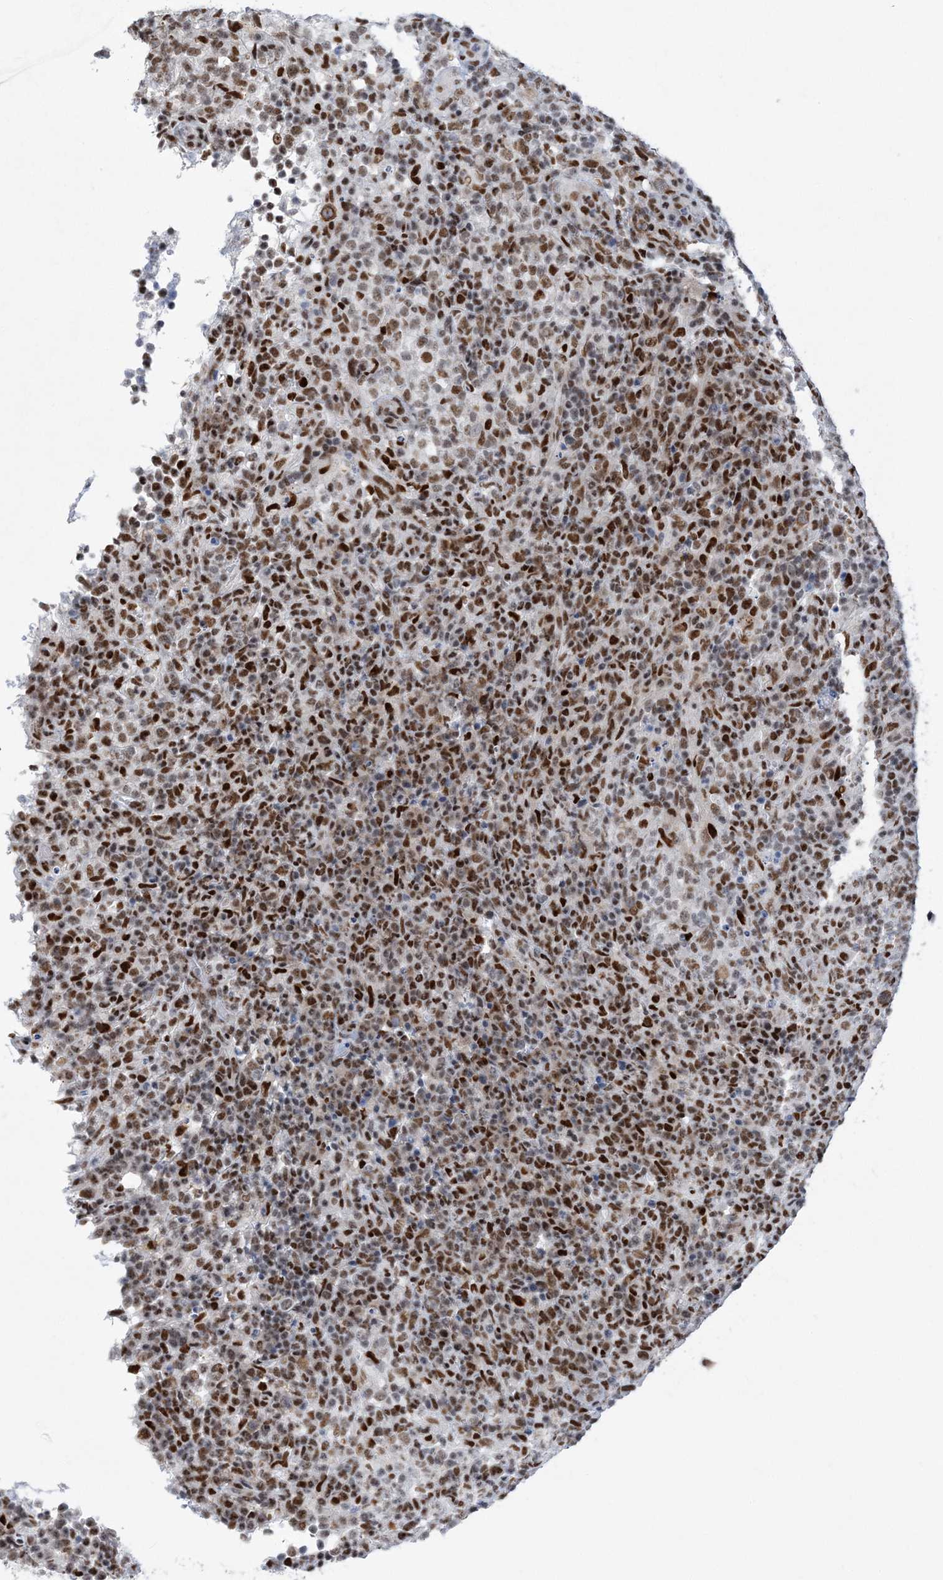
{"staining": {"intensity": "moderate", "quantity": ">75%", "location": "nuclear"}, "tissue": "lymphoma", "cell_type": "Tumor cells", "image_type": "cancer", "snomed": [{"axis": "morphology", "description": "Malignant lymphoma, non-Hodgkin's type, High grade"}, {"axis": "topography", "description": "Lymph node"}], "caption": "This histopathology image displays IHC staining of human lymphoma, with medium moderate nuclear positivity in approximately >75% of tumor cells.", "gene": "ZBTB7A", "patient": {"sex": "female", "age": 76}}